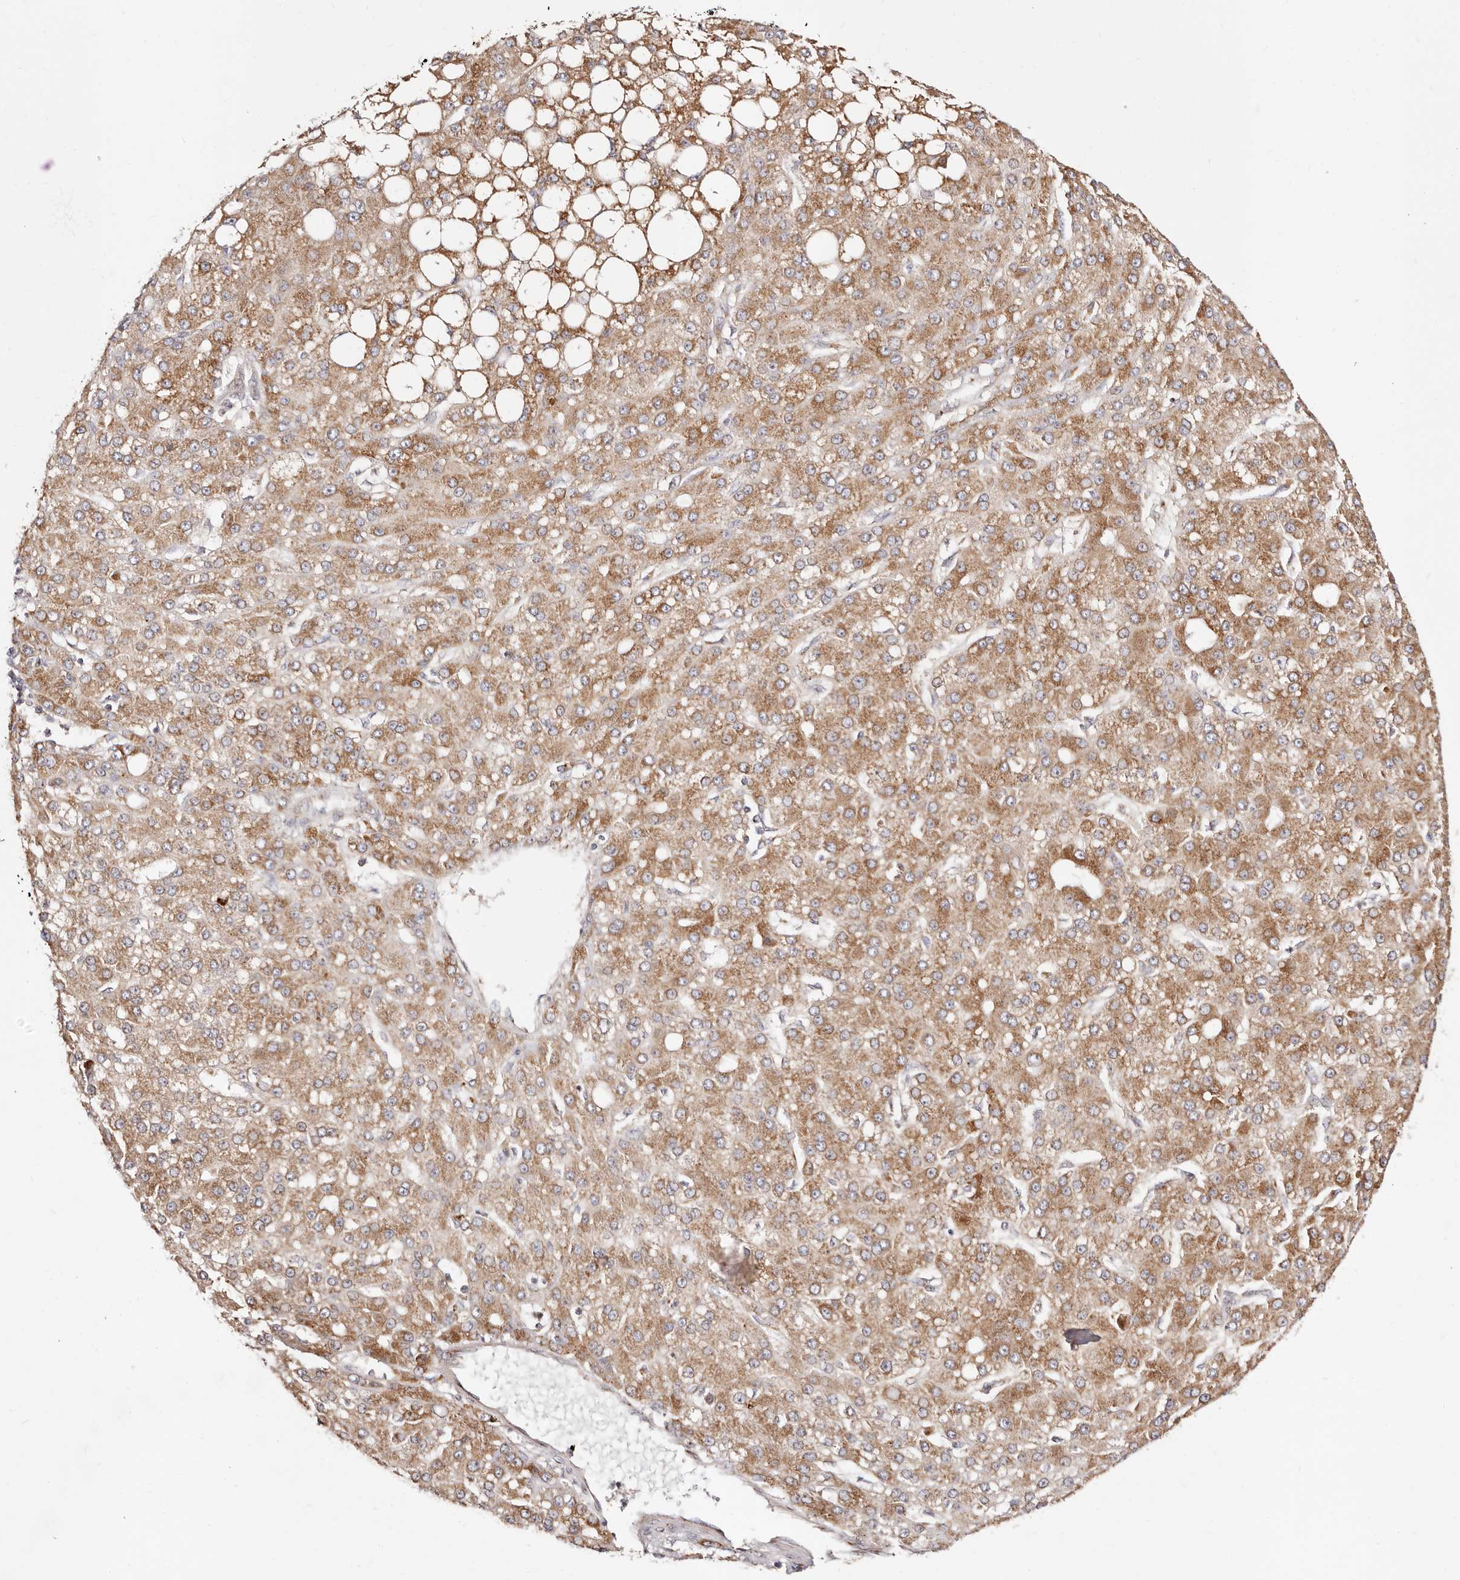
{"staining": {"intensity": "moderate", "quantity": ">75%", "location": "cytoplasmic/membranous"}, "tissue": "liver cancer", "cell_type": "Tumor cells", "image_type": "cancer", "snomed": [{"axis": "morphology", "description": "Carcinoma, Hepatocellular, NOS"}, {"axis": "topography", "description": "Liver"}], "caption": "Protein analysis of liver cancer tissue shows moderate cytoplasmic/membranous staining in about >75% of tumor cells.", "gene": "MAPK6", "patient": {"sex": "male", "age": 67}}